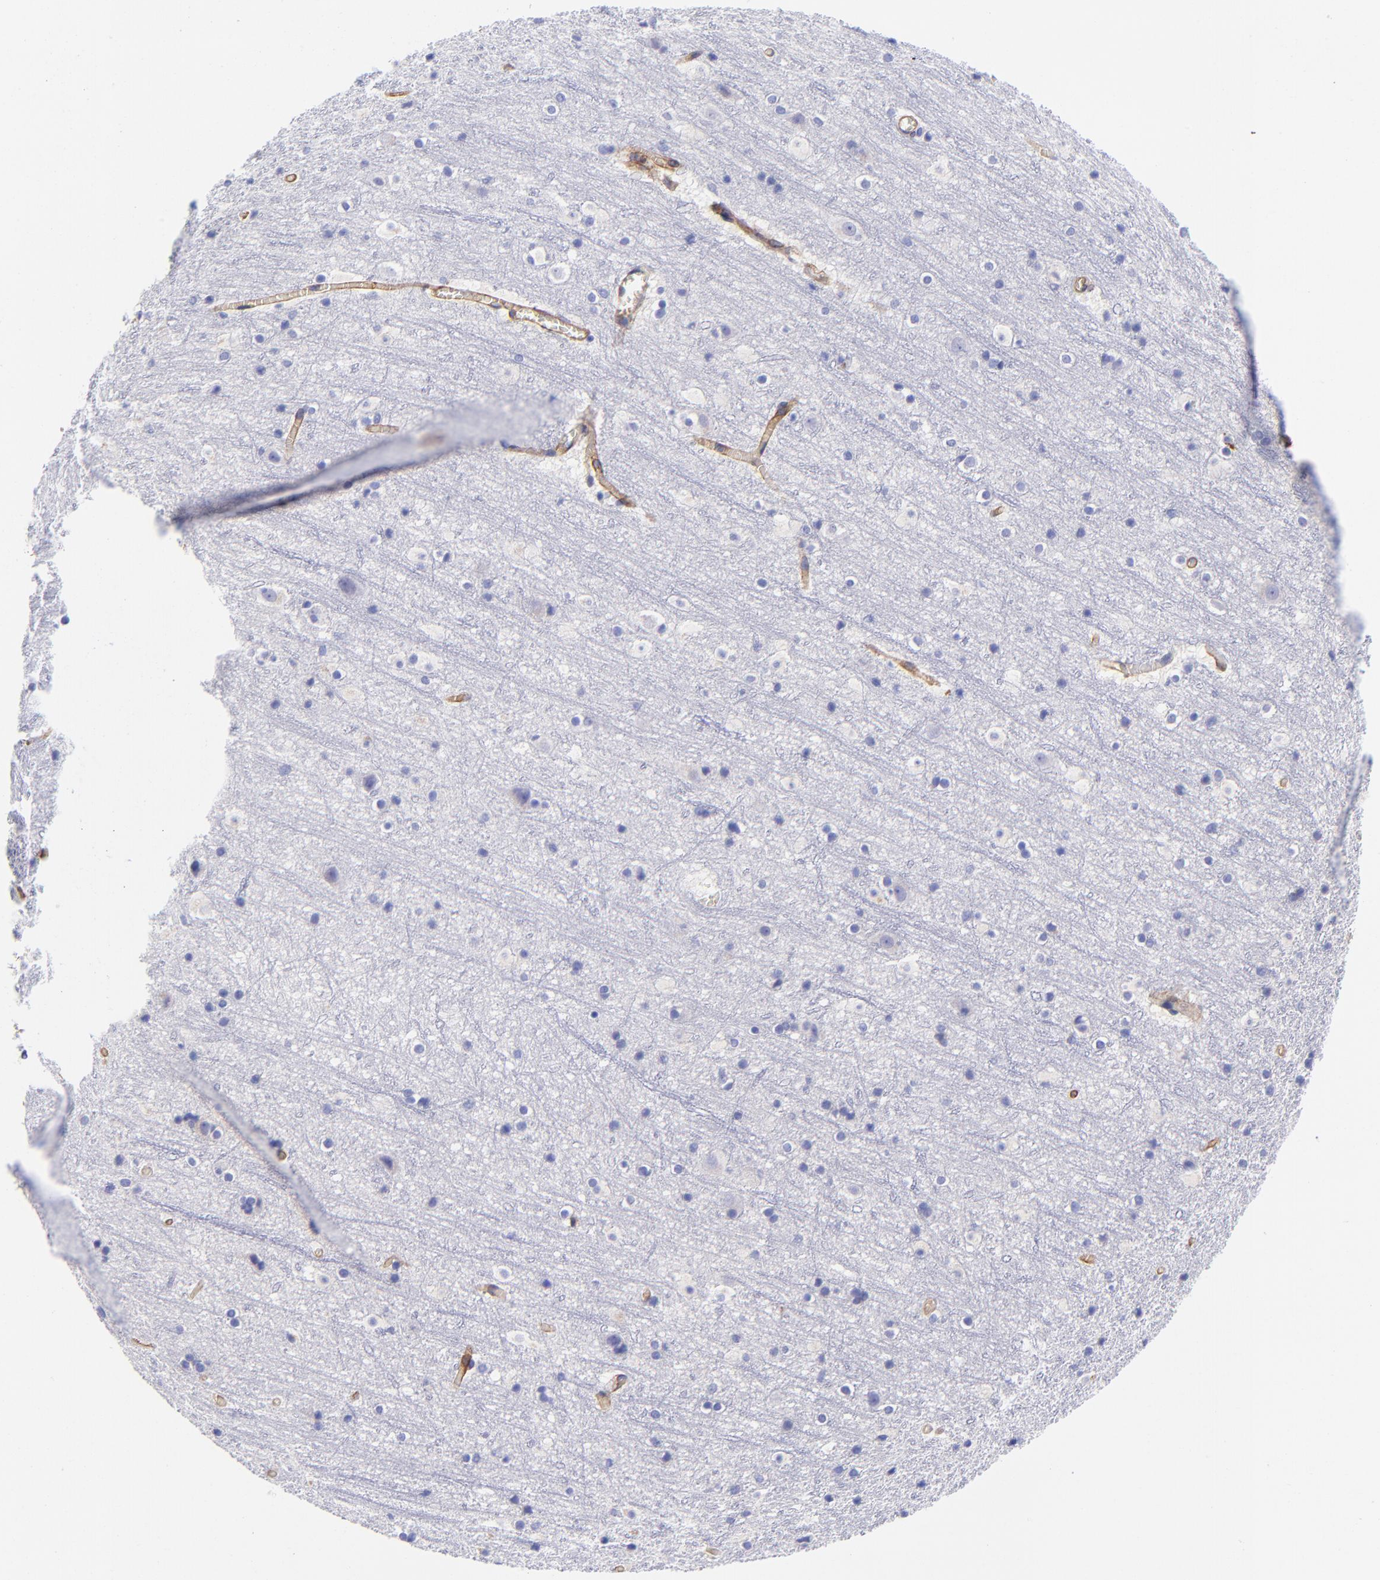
{"staining": {"intensity": "moderate", "quantity": ">75%", "location": "cytoplasmic/membranous"}, "tissue": "cerebral cortex", "cell_type": "Endothelial cells", "image_type": "normal", "snomed": [{"axis": "morphology", "description": "Normal tissue, NOS"}, {"axis": "topography", "description": "Cerebral cortex"}], "caption": "Human cerebral cortex stained for a protein (brown) shows moderate cytoplasmic/membranous positive expression in approximately >75% of endothelial cells.", "gene": "PPFIBP1", "patient": {"sex": "male", "age": 45}}